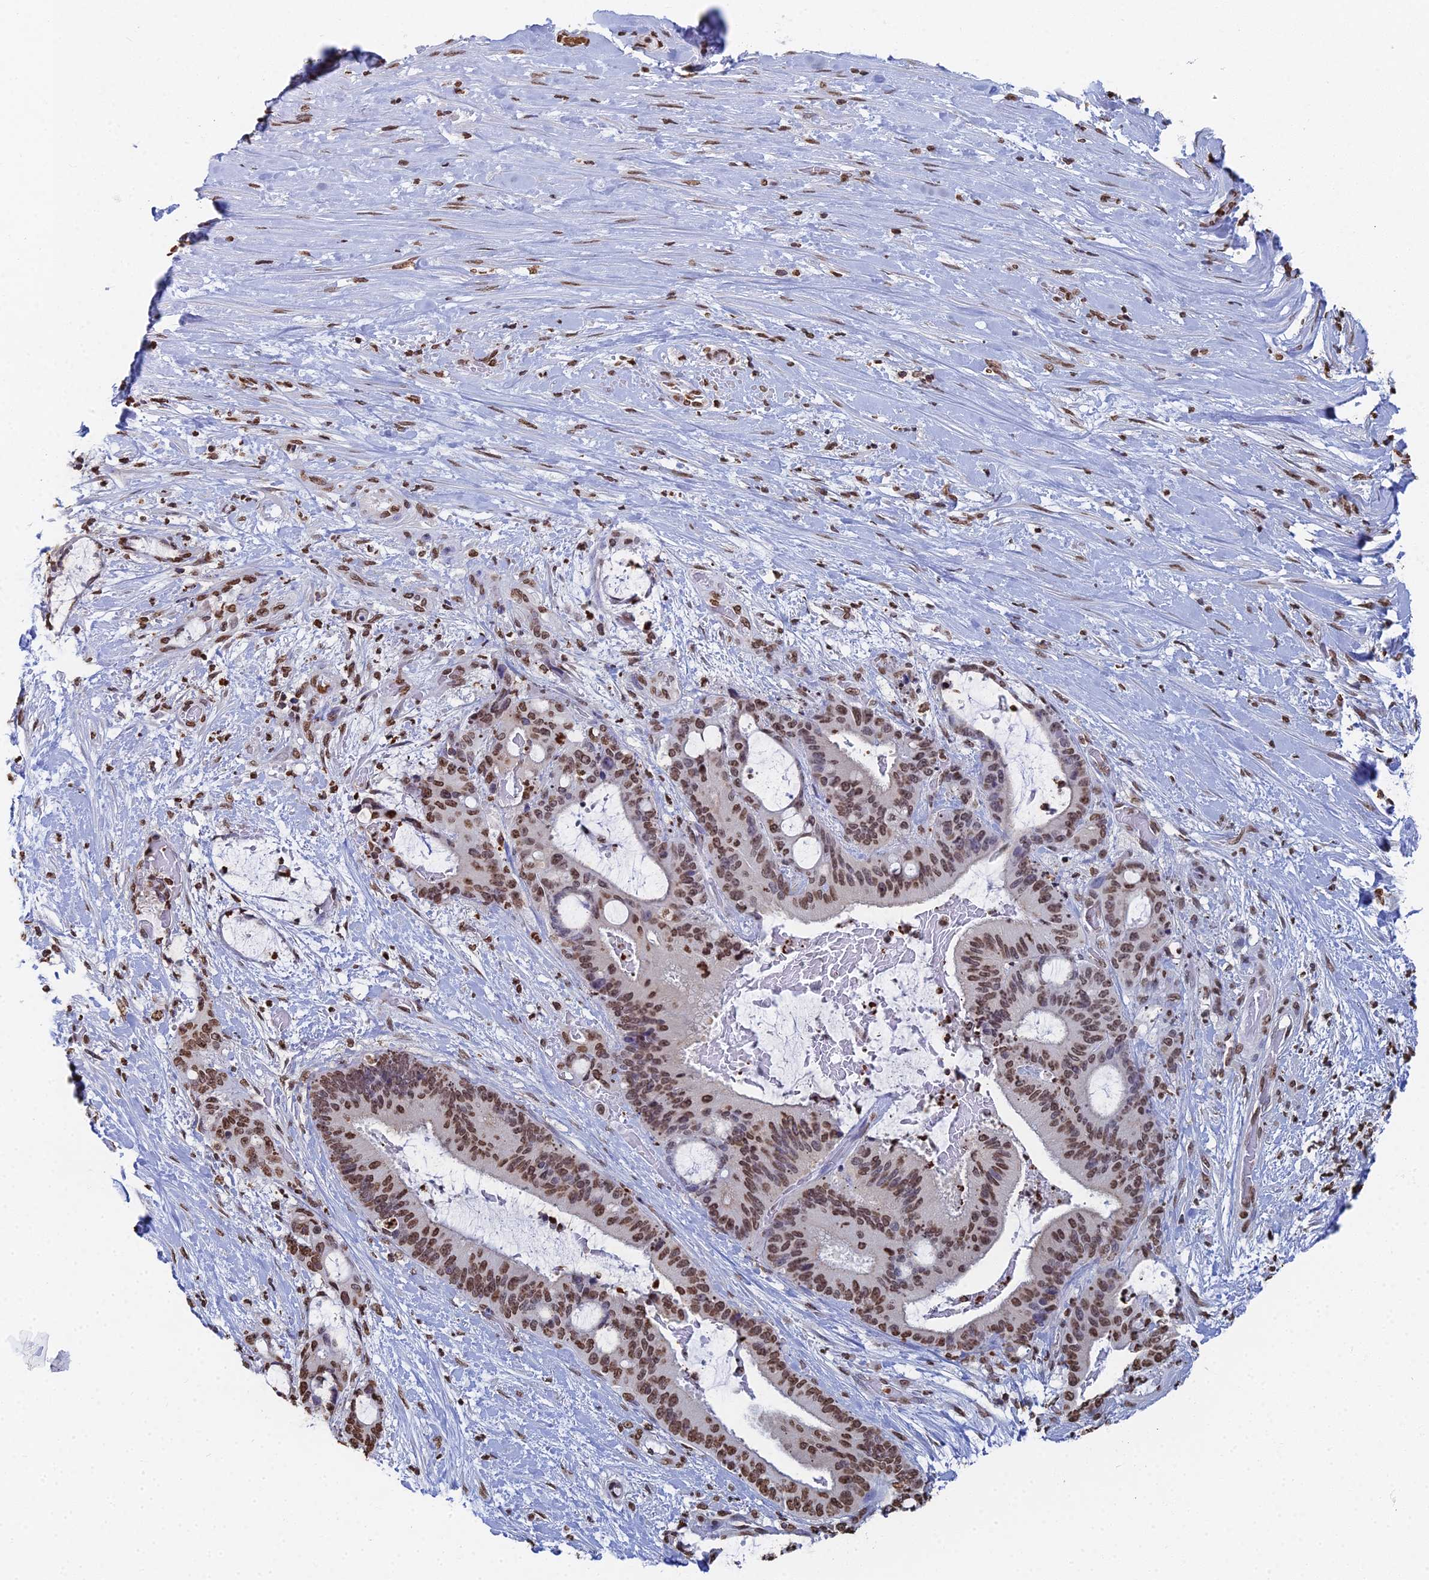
{"staining": {"intensity": "moderate", "quantity": ">75%", "location": "nuclear"}, "tissue": "liver cancer", "cell_type": "Tumor cells", "image_type": "cancer", "snomed": [{"axis": "morphology", "description": "Normal tissue, NOS"}, {"axis": "morphology", "description": "Cholangiocarcinoma"}, {"axis": "topography", "description": "Liver"}, {"axis": "topography", "description": "Peripheral nerve tissue"}], "caption": "IHC photomicrograph of neoplastic tissue: cholangiocarcinoma (liver) stained using immunohistochemistry exhibits medium levels of moderate protein expression localized specifically in the nuclear of tumor cells, appearing as a nuclear brown color.", "gene": "GBP3", "patient": {"sex": "female", "age": 73}}